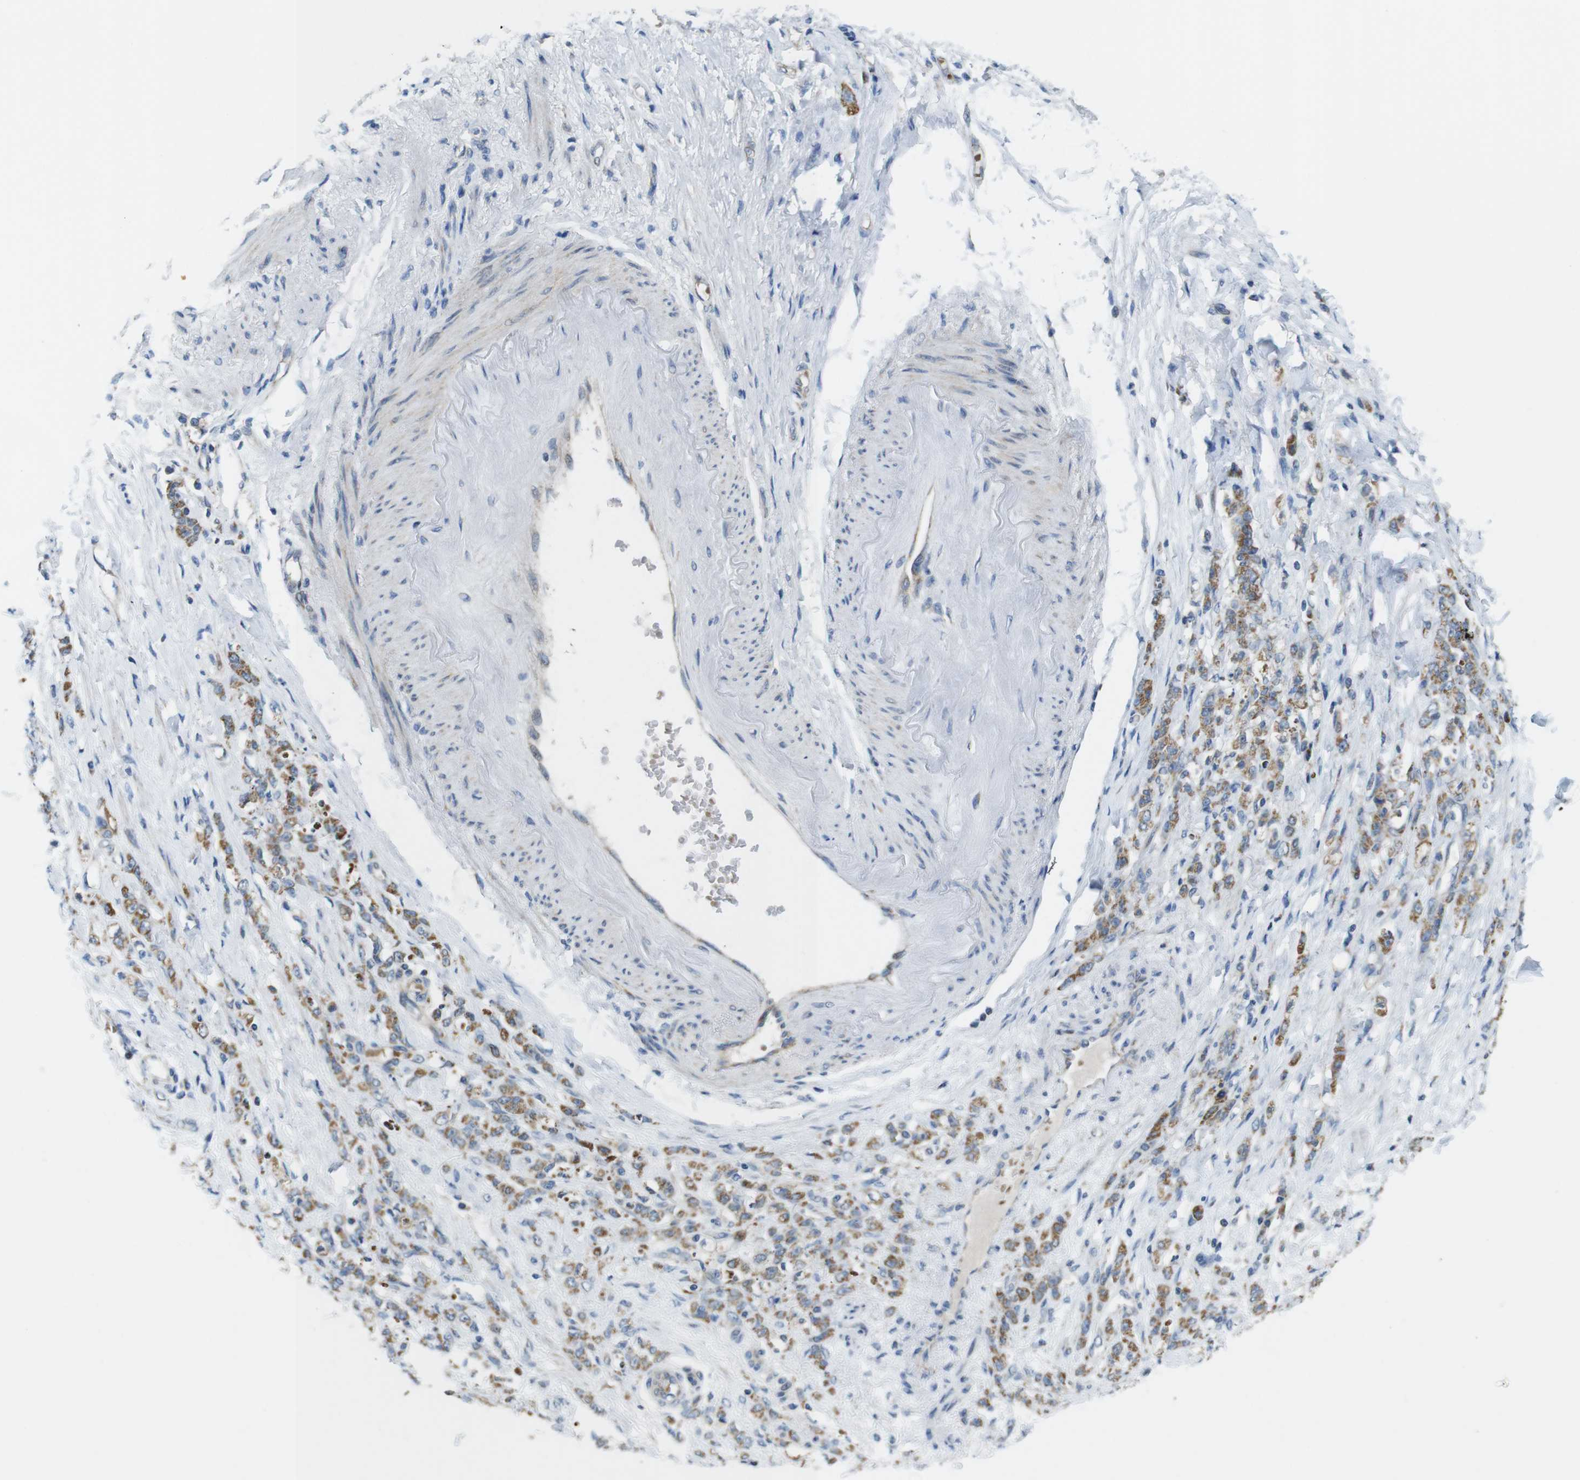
{"staining": {"intensity": "moderate", "quantity": ">75%", "location": "cytoplasmic/membranous"}, "tissue": "stomach cancer", "cell_type": "Tumor cells", "image_type": "cancer", "snomed": [{"axis": "morphology", "description": "Adenocarcinoma, NOS"}, {"axis": "topography", "description": "Stomach"}], "caption": "A photomicrograph showing moderate cytoplasmic/membranous expression in about >75% of tumor cells in stomach adenocarcinoma, as visualized by brown immunohistochemical staining.", "gene": "MARCHF1", "patient": {"sex": "male", "age": 82}}